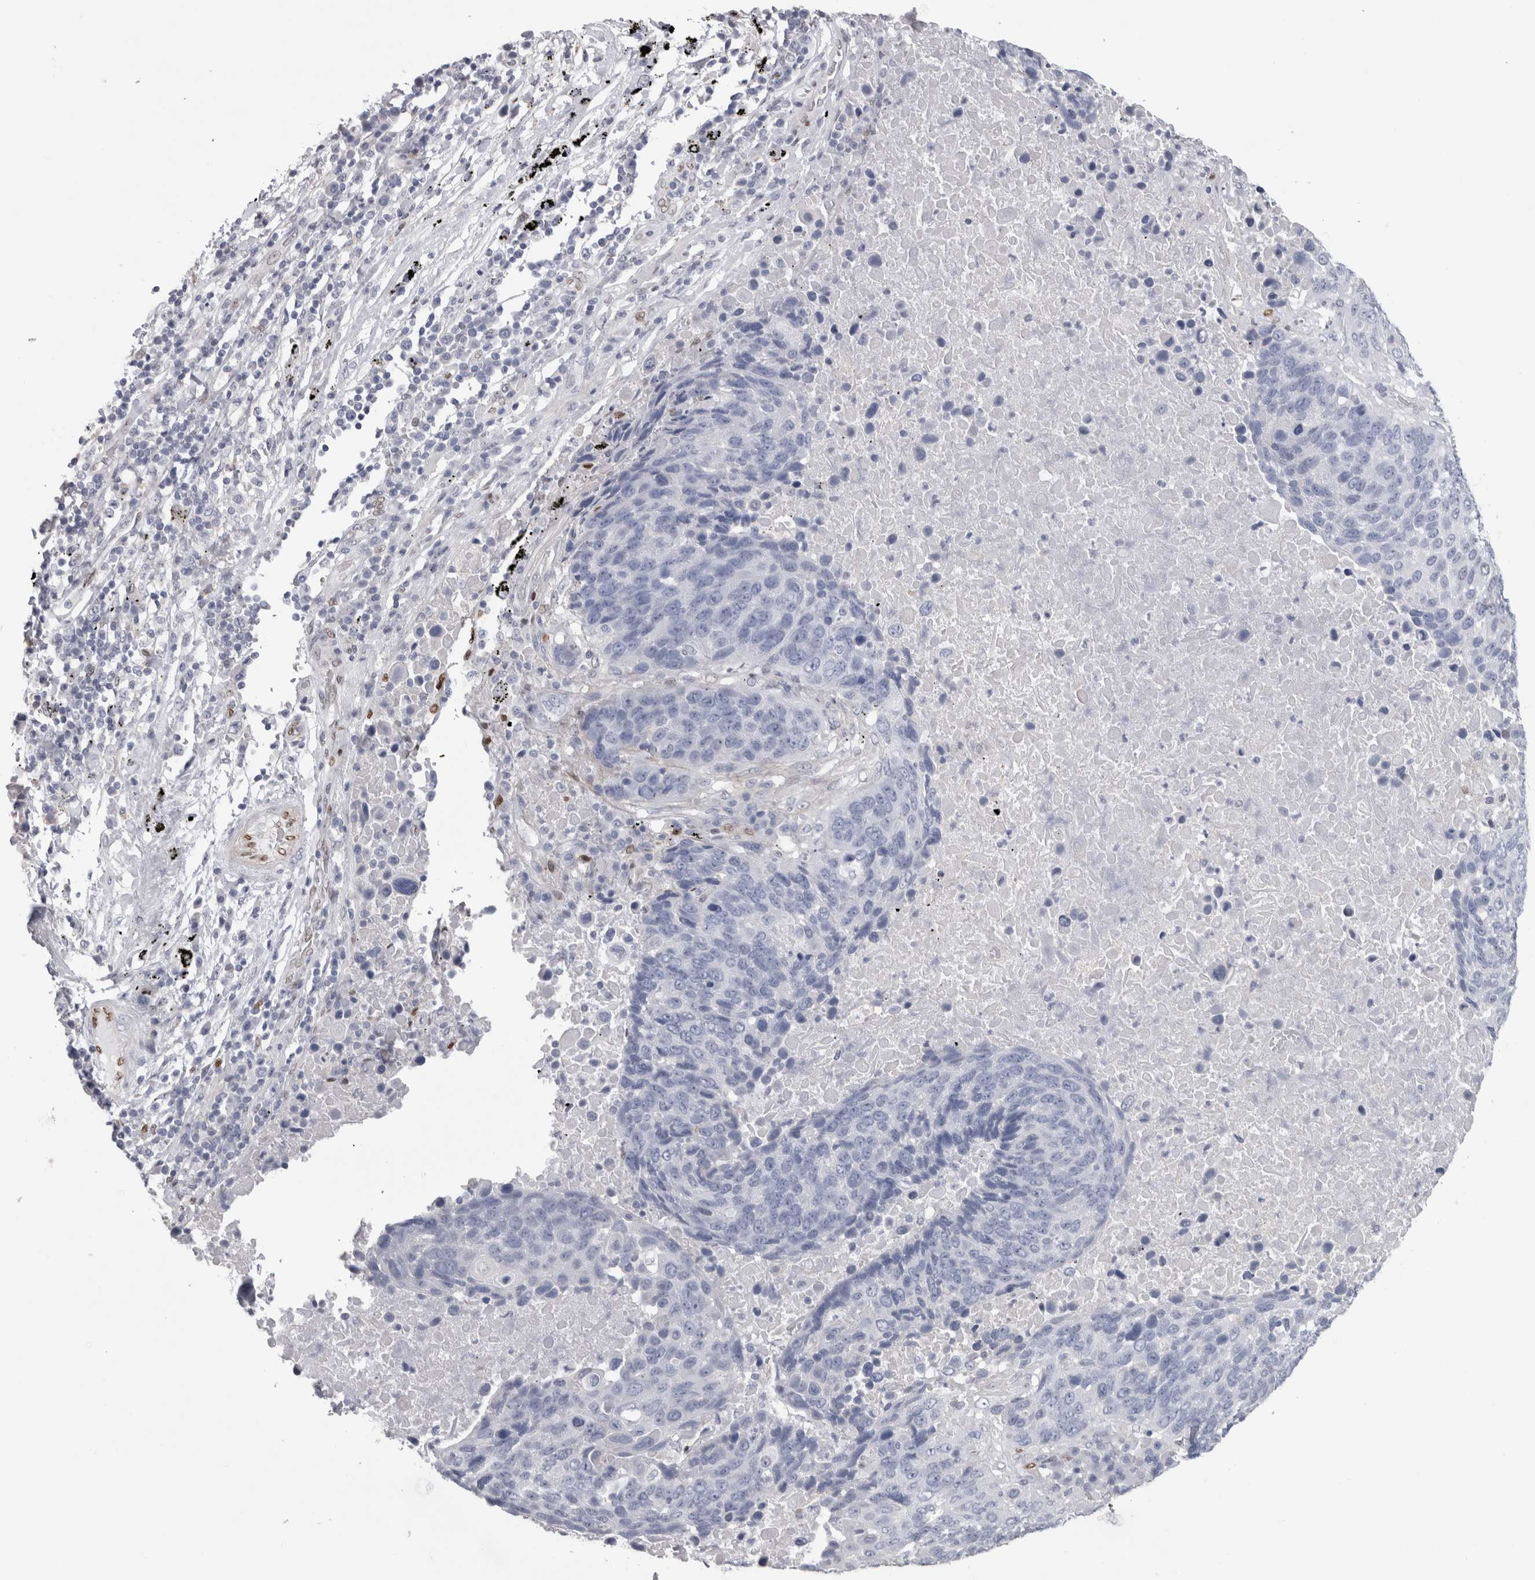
{"staining": {"intensity": "negative", "quantity": "none", "location": "none"}, "tissue": "lung cancer", "cell_type": "Tumor cells", "image_type": "cancer", "snomed": [{"axis": "morphology", "description": "Squamous cell carcinoma, NOS"}, {"axis": "topography", "description": "Lung"}], "caption": "IHC photomicrograph of human lung cancer stained for a protein (brown), which reveals no positivity in tumor cells.", "gene": "IL33", "patient": {"sex": "male", "age": 66}}